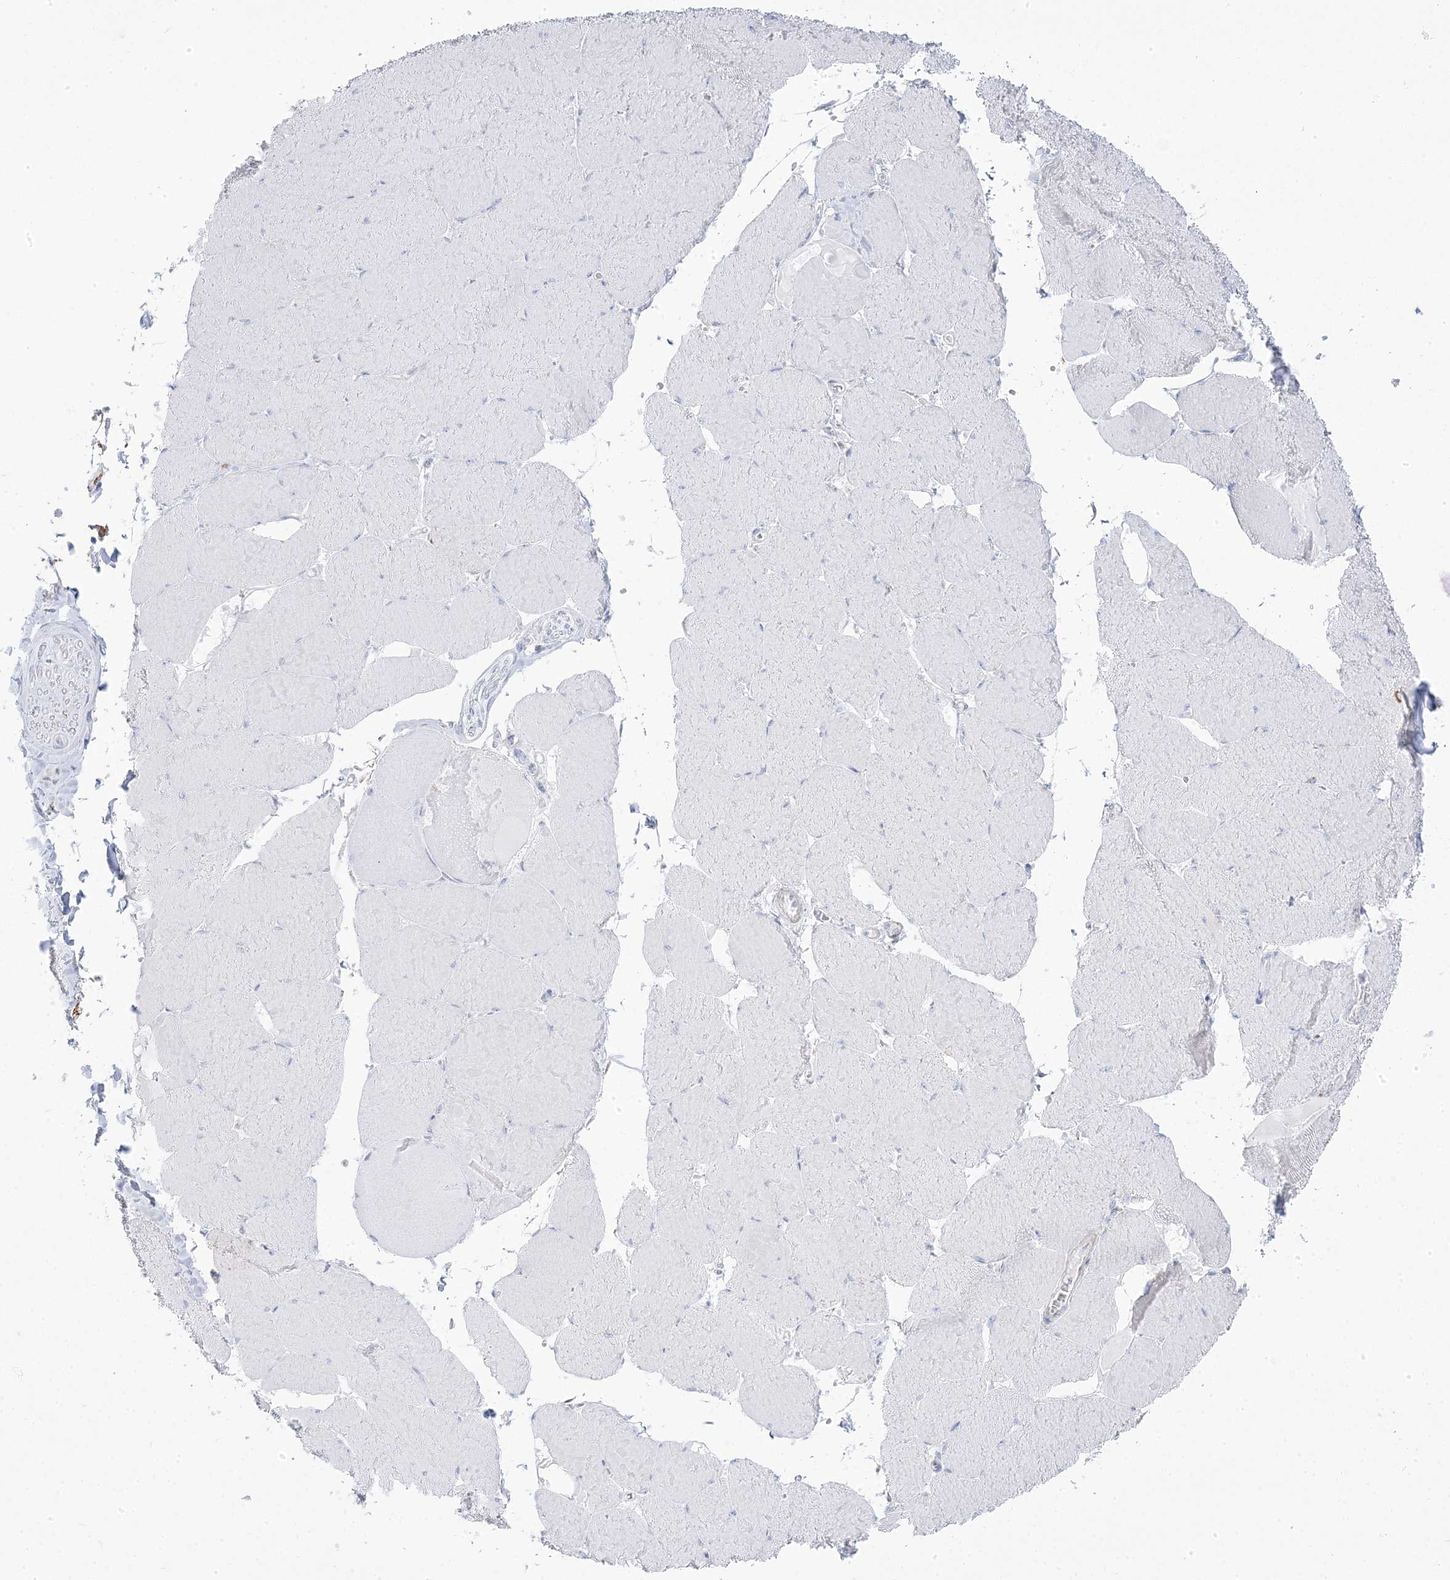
{"staining": {"intensity": "negative", "quantity": "none", "location": "none"}, "tissue": "skeletal muscle", "cell_type": "Myocytes", "image_type": "normal", "snomed": [{"axis": "morphology", "description": "Normal tissue, NOS"}, {"axis": "topography", "description": "Skeletal muscle"}, {"axis": "topography", "description": "Head-Neck"}], "caption": "The immunohistochemistry micrograph has no significant expression in myocytes of skeletal muscle.", "gene": "PCCB", "patient": {"sex": "male", "age": 66}}